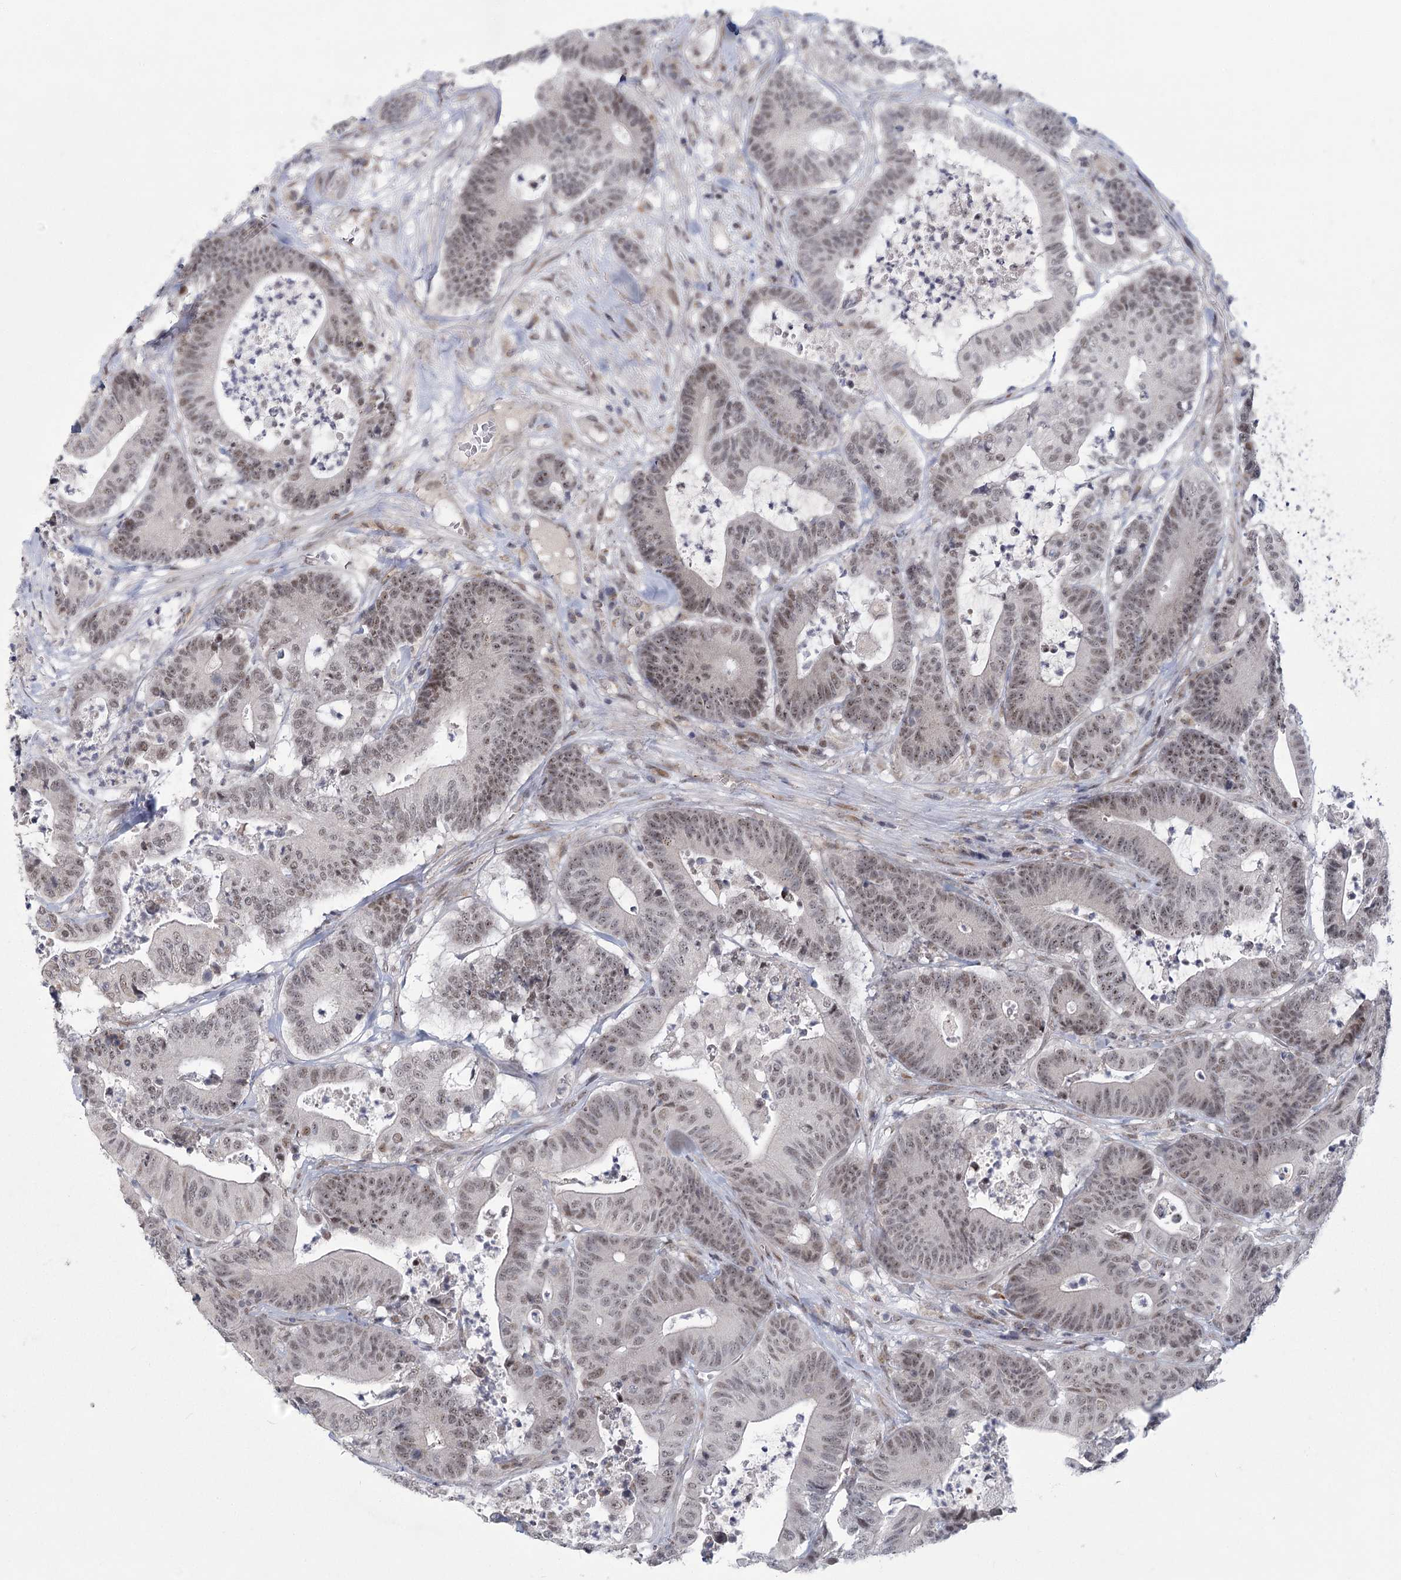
{"staining": {"intensity": "weak", "quantity": ">75%", "location": "nuclear"}, "tissue": "colorectal cancer", "cell_type": "Tumor cells", "image_type": "cancer", "snomed": [{"axis": "morphology", "description": "Adenocarcinoma, NOS"}, {"axis": "topography", "description": "Colon"}], "caption": "IHC staining of colorectal cancer (adenocarcinoma), which displays low levels of weak nuclear positivity in about >75% of tumor cells indicating weak nuclear protein positivity. The staining was performed using DAB (3,3'-diaminobenzidine) (brown) for protein detection and nuclei were counterstained in hematoxylin (blue).", "gene": "CIB4", "patient": {"sex": "female", "age": 84}}